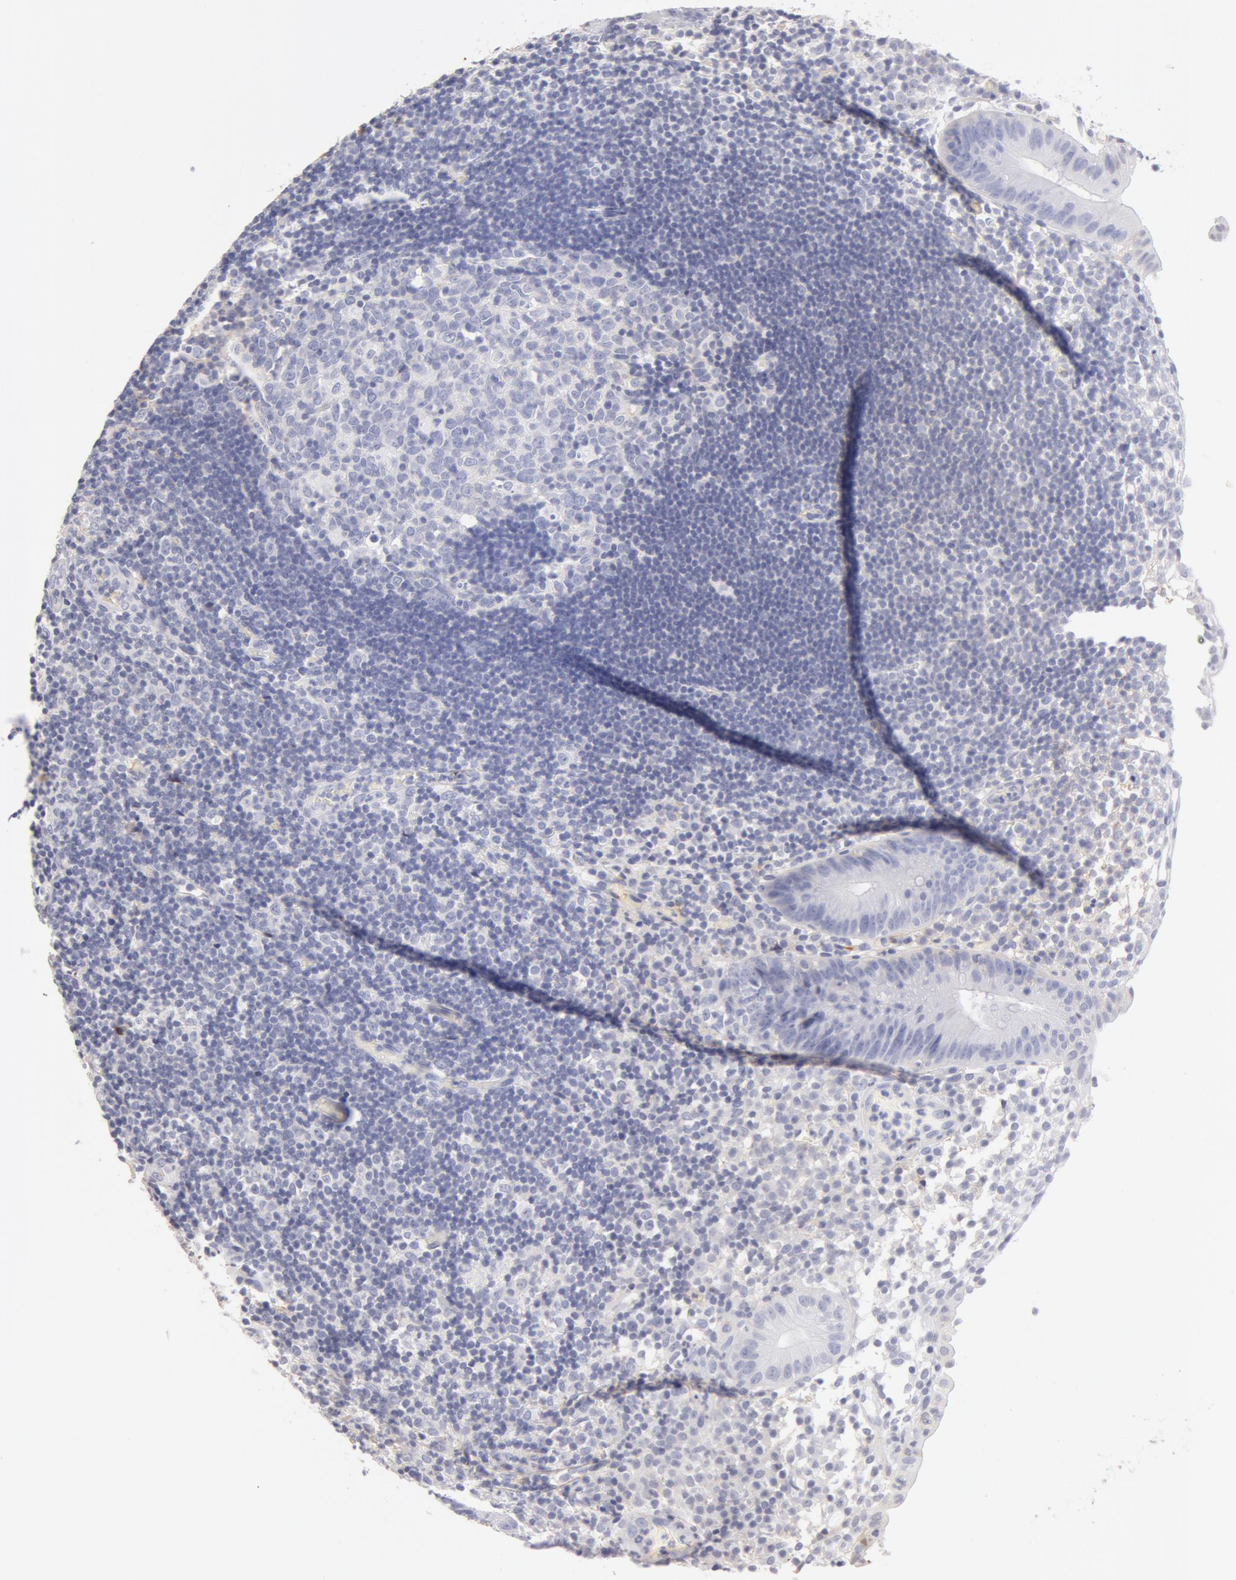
{"staining": {"intensity": "negative", "quantity": "none", "location": "none"}, "tissue": "appendix", "cell_type": "Glandular cells", "image_type": "normal", "snomed": [{"axis": "morphology", "description": "Normal tissue, NOS"}, {"axis": "topography", "description": "Appendix"}], "caption": "Glandular cells show no significant staining in normal appendix.", "gene": "AHSG", "patient": {"sex": "male", "age": 25}}